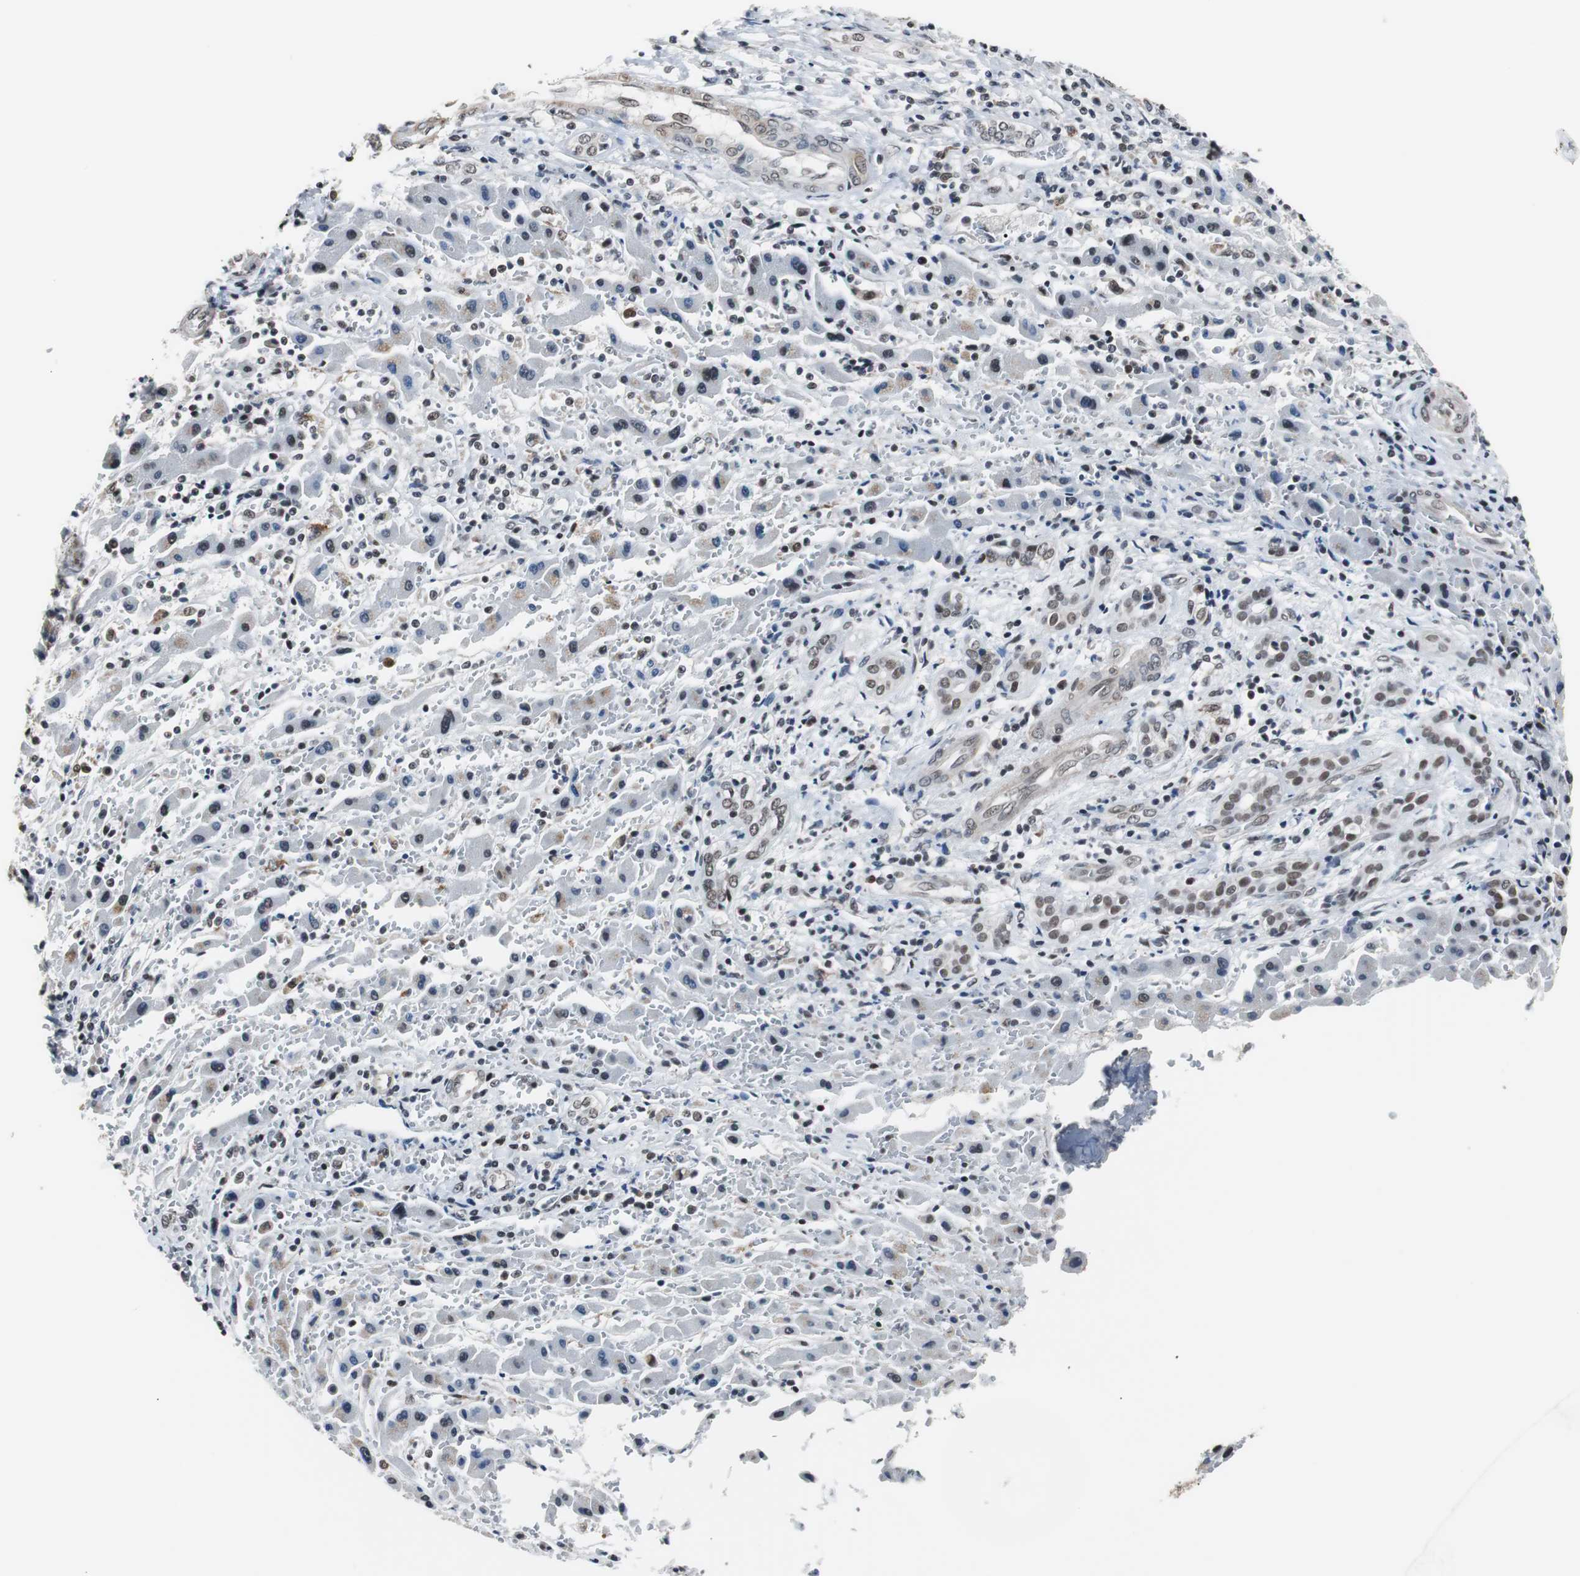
{"staining": {"intensity": "moderate", "quantity": ">75%", "location": "nuclear"}, "tissue": "liver cancer", "cell_type": "Tumor cells", "image_type": "cancer", "snomed": [{"axis": "morphology", "description": "Cholangiocarcinoma"}, {"axis": "topography", "description": "Liver"}], "caption": "A medium amount of moderate nuclear expression is appreciated in about >75% of tumor cells in cholangiocarcinoma (liver) tissue.", "gene": "TAF7", "patient": {"sex": "male", "age": 57}}